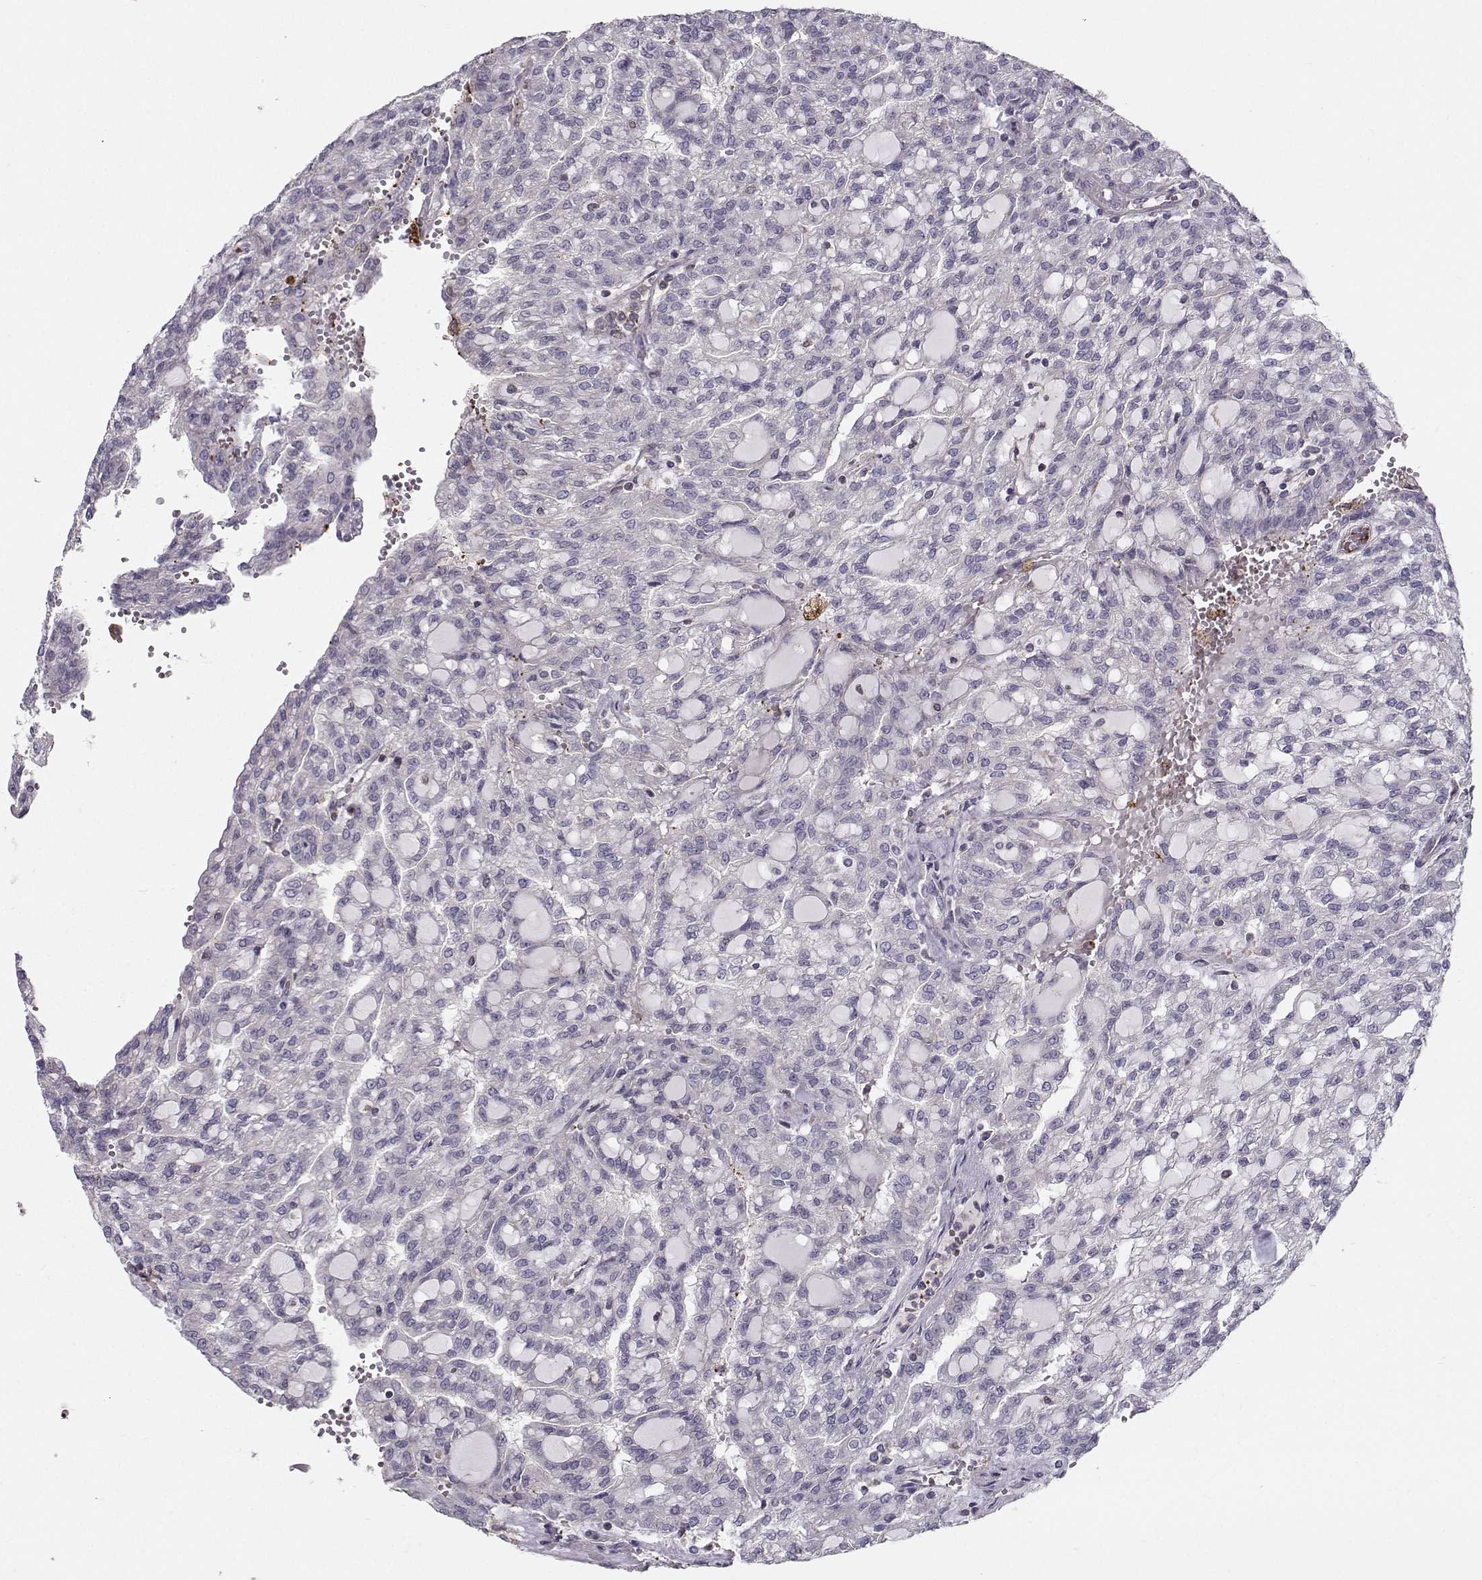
{"staining": {"intensity": "negative", "quantity": "none", "location": "none"}, "tissue": "renal cancer", "cell_type": "Tumor cells", "image_type": "cancer", "snomed": [{"axis": "morphology", "description": "Adenocarcinoma, NOS"}, {"axis": "topography", "description": "Kidney"}], "caption": "This is a histopathology image of IHC staining of renal cancer (adenocarcinoma), which shows no positivity in tumor cells.", "gene": "ASB16", "patient": {"sex": "male", "age": 63}}